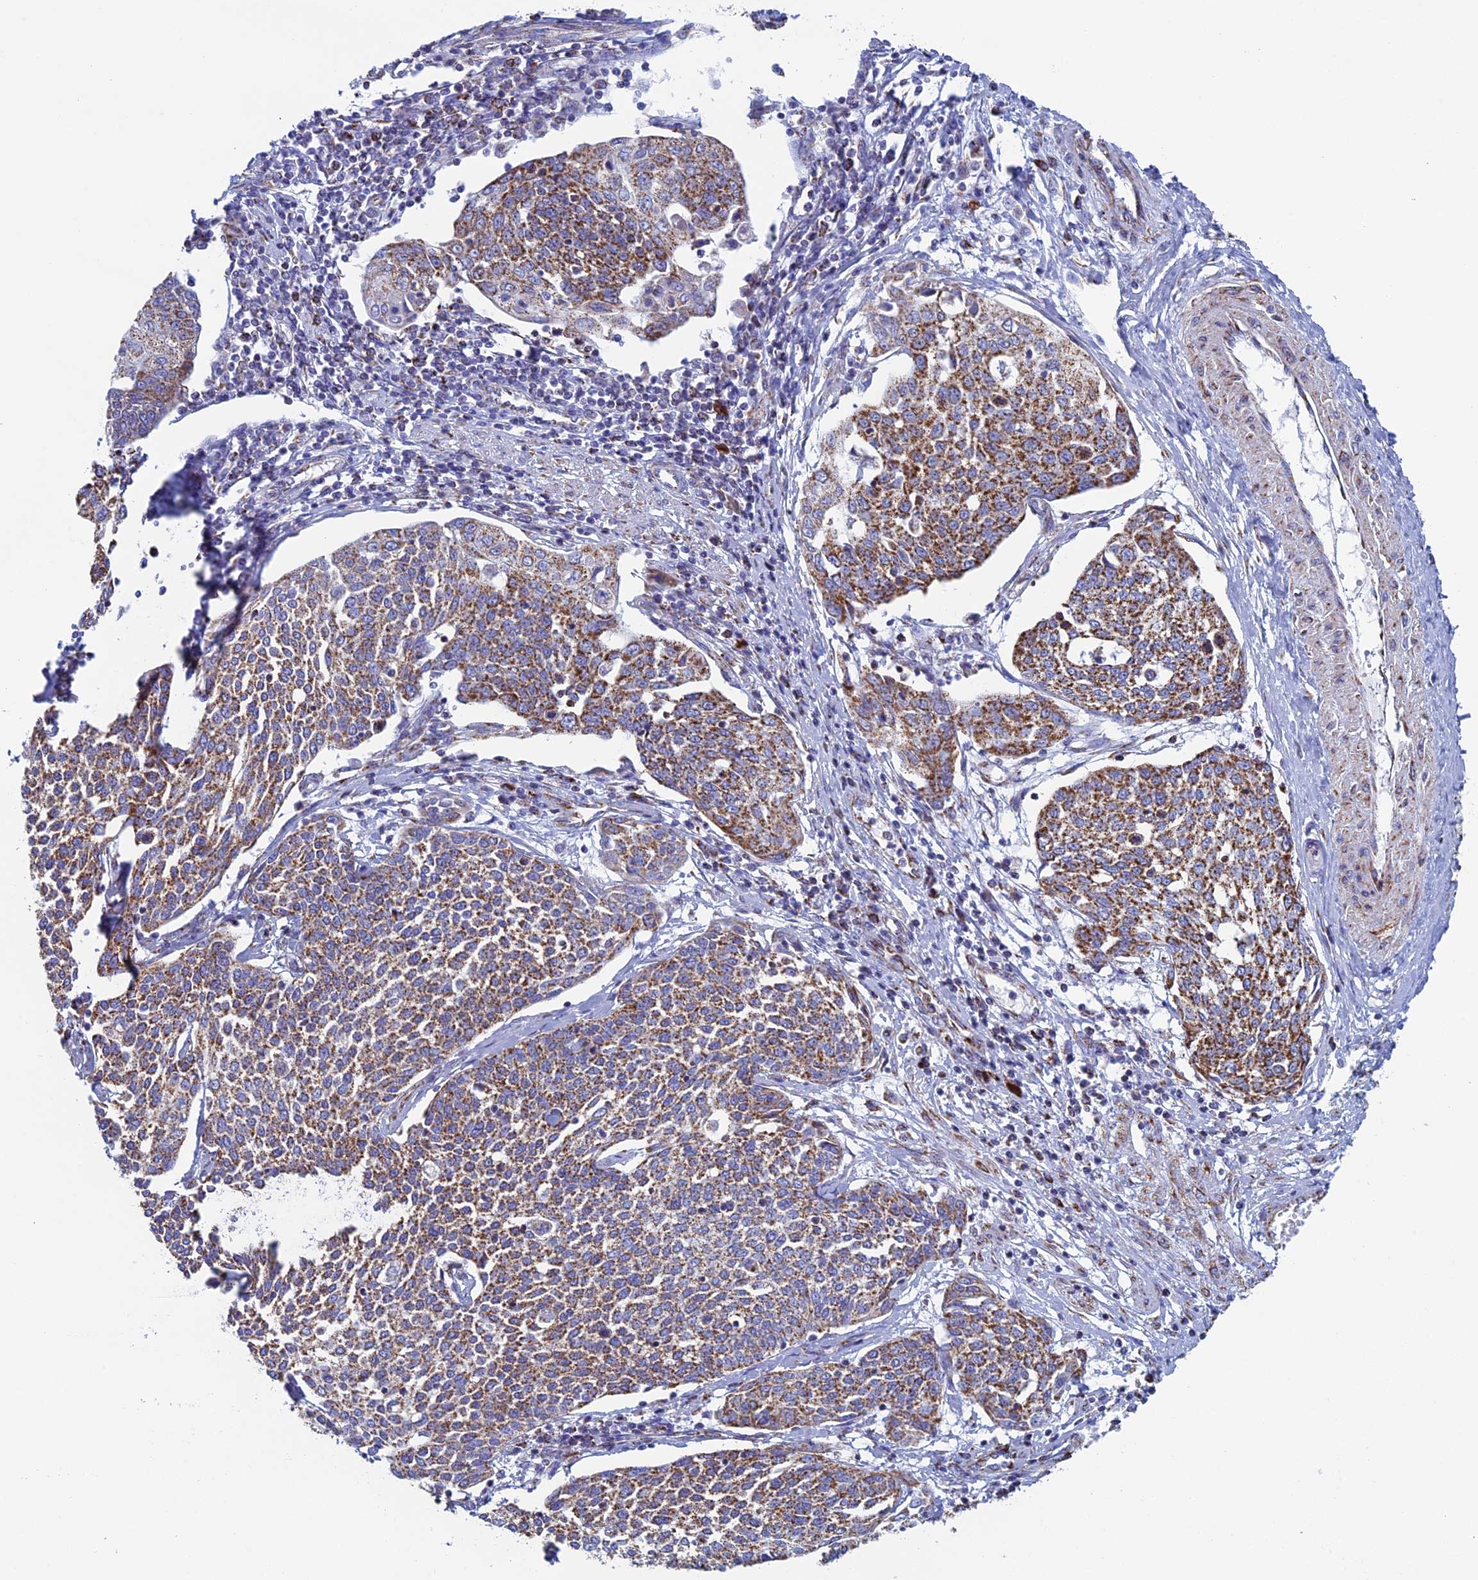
{"staining": {"intensity": "moderate", "quantity": ">75%", "location": "cytoplasmic/membranous"}, "tissue": "cervical cancer", "cell_type": "Tumor cells", "image_type": "cancer", "snomed": [{"axis": "morphology", "description": "Squamous cell carcinoma, NOS"}, {"axis": "topography", "description": "Cervix"}], "caption": "There is medium levels of moderate cytoplasmic/membranous positivity in tumor cells of cervical cancer (squamous cell carcinoma), as demonstrated by immunohistochemical staining (brown color).", "gene": "UQCRFS1", "patient": {"sex": "female", "age": 34}}